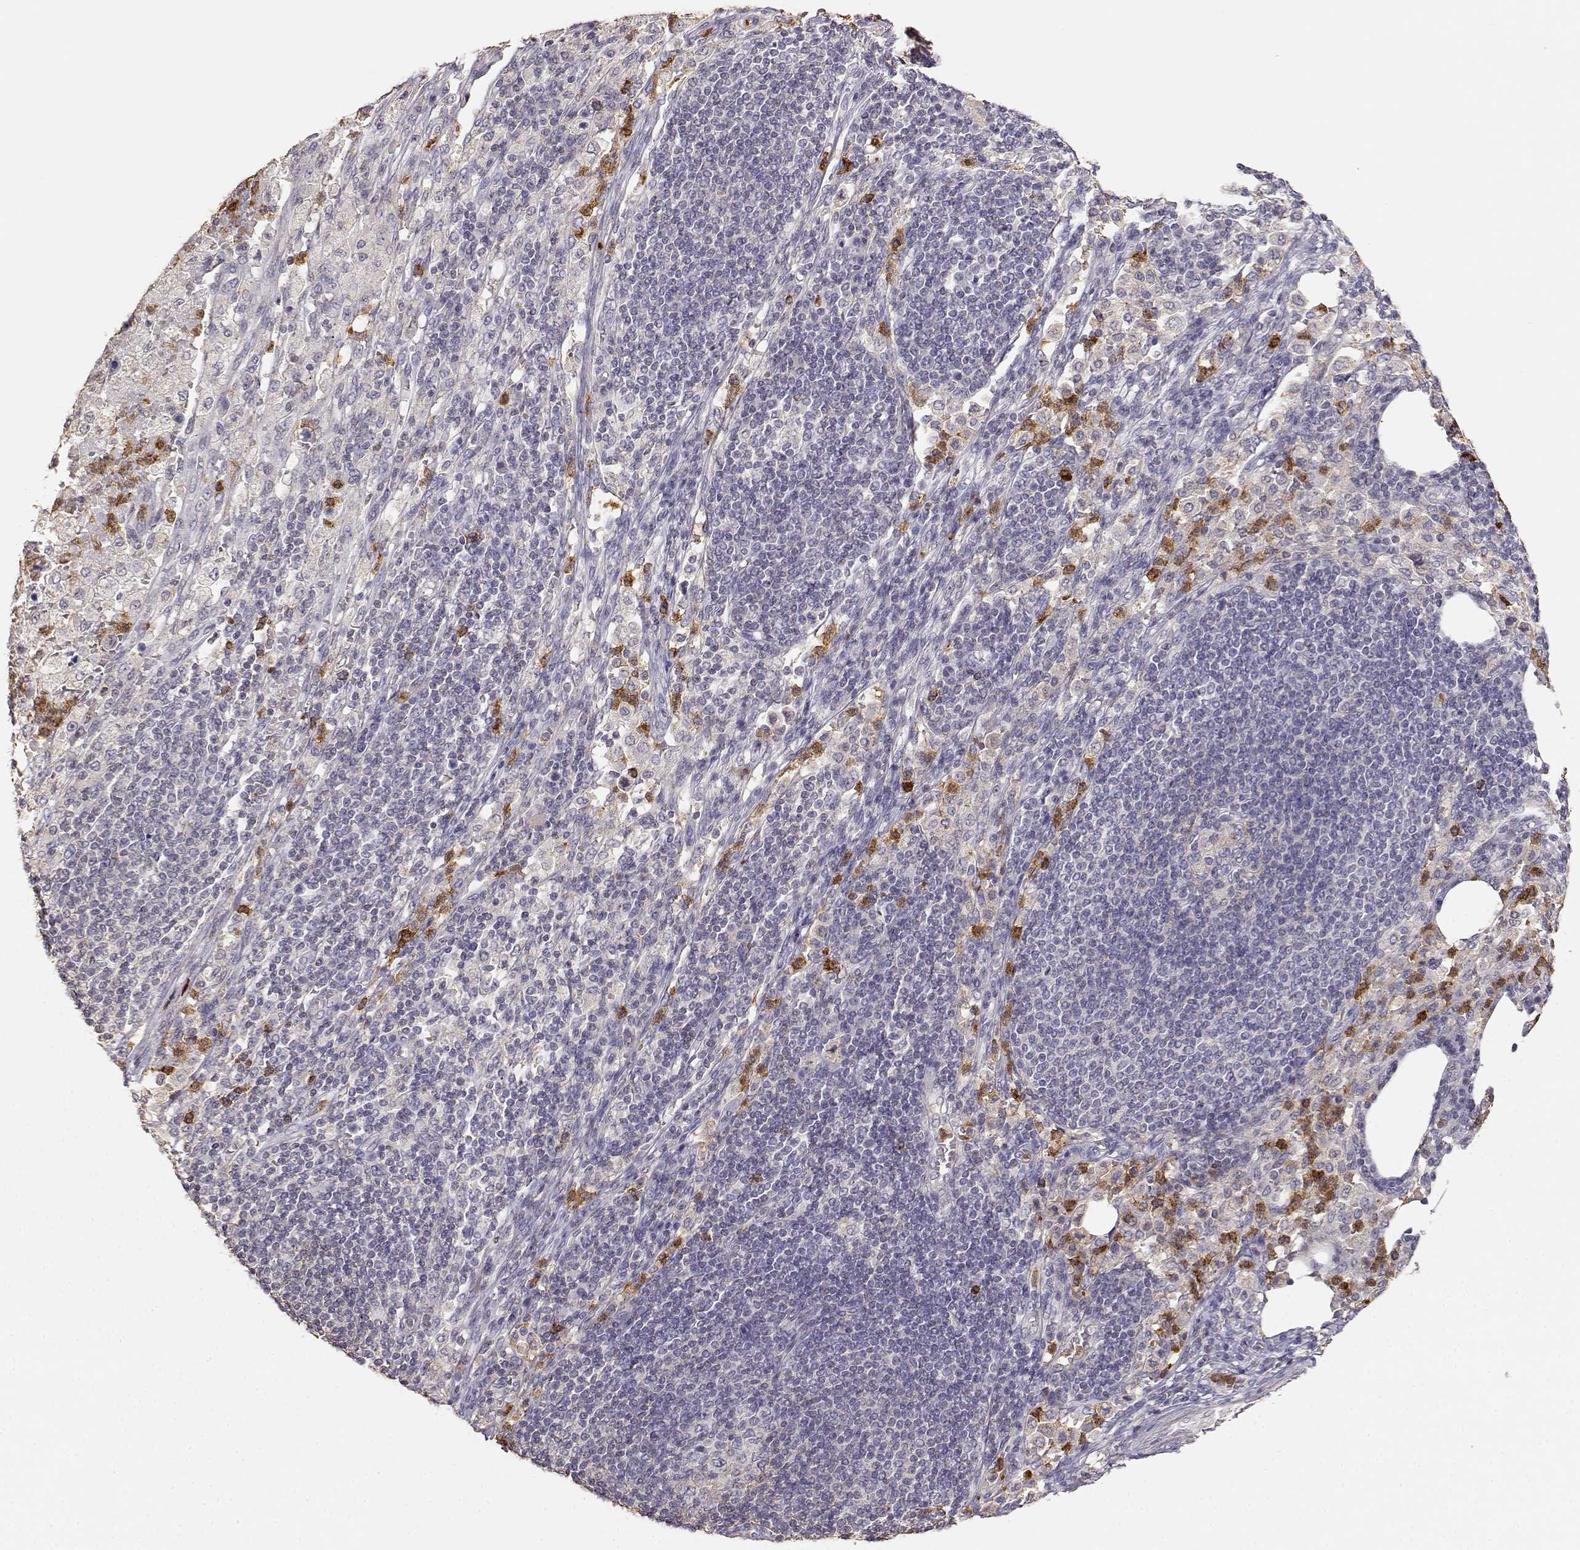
{"staining": {"intensity": "negative", "quantity": "none", "location": "none"}, "tissue": "pancreatic cancer", "cell_type": "Tumor cells", "image_type": "cancer", "snomed": [{"axis": "morphology", "description": "Adenocarcinoma, NOS"}, {"axis": "topography", "description": "Pancreas"}], "caption": "Pancreatic cancer stained for a protein using immunohistochemistry (IHC) displays no positivity tumor cells.", "gene": "TNFRSF10C", "patient": {"sex": "female", "age": 61}}